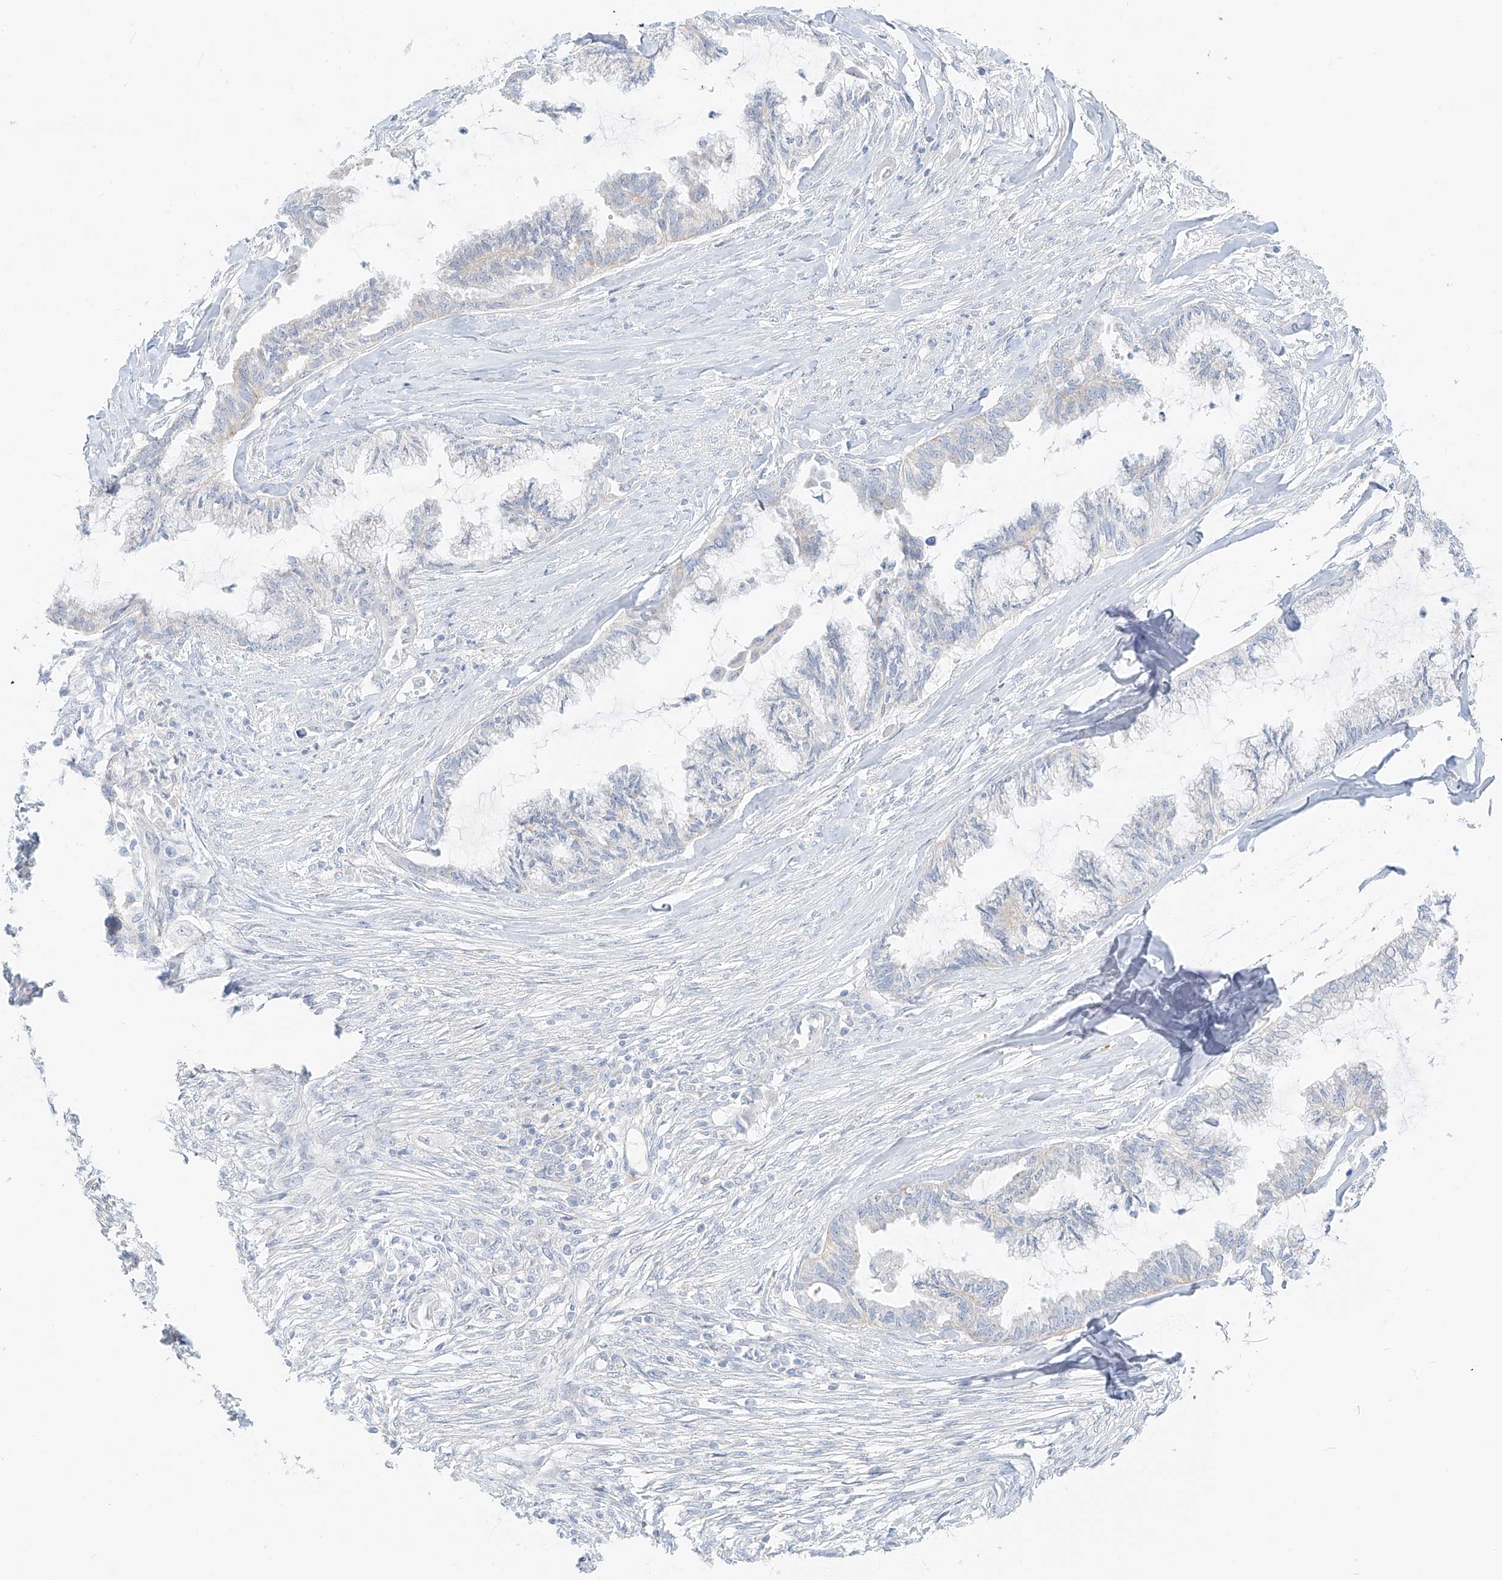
{"staining": {"intensity": "negative", "quantity": "none", "location": "none"}, "tissue": "endometrial cancer", "cell_type": "Tumor cells", "image_type": "cancer", "snomed": [{"axis": "morphology", "description": "Adenocarcinoma, NOS"}, {"axis": "topography", "description": "Endometrium"}], "caption": "The image demonstrates no significant positivity in tumor cells of endometrial cancer (adenocarcinoma).", "gene": "PGC", "patient": {"sex": "female", "age": 86}}